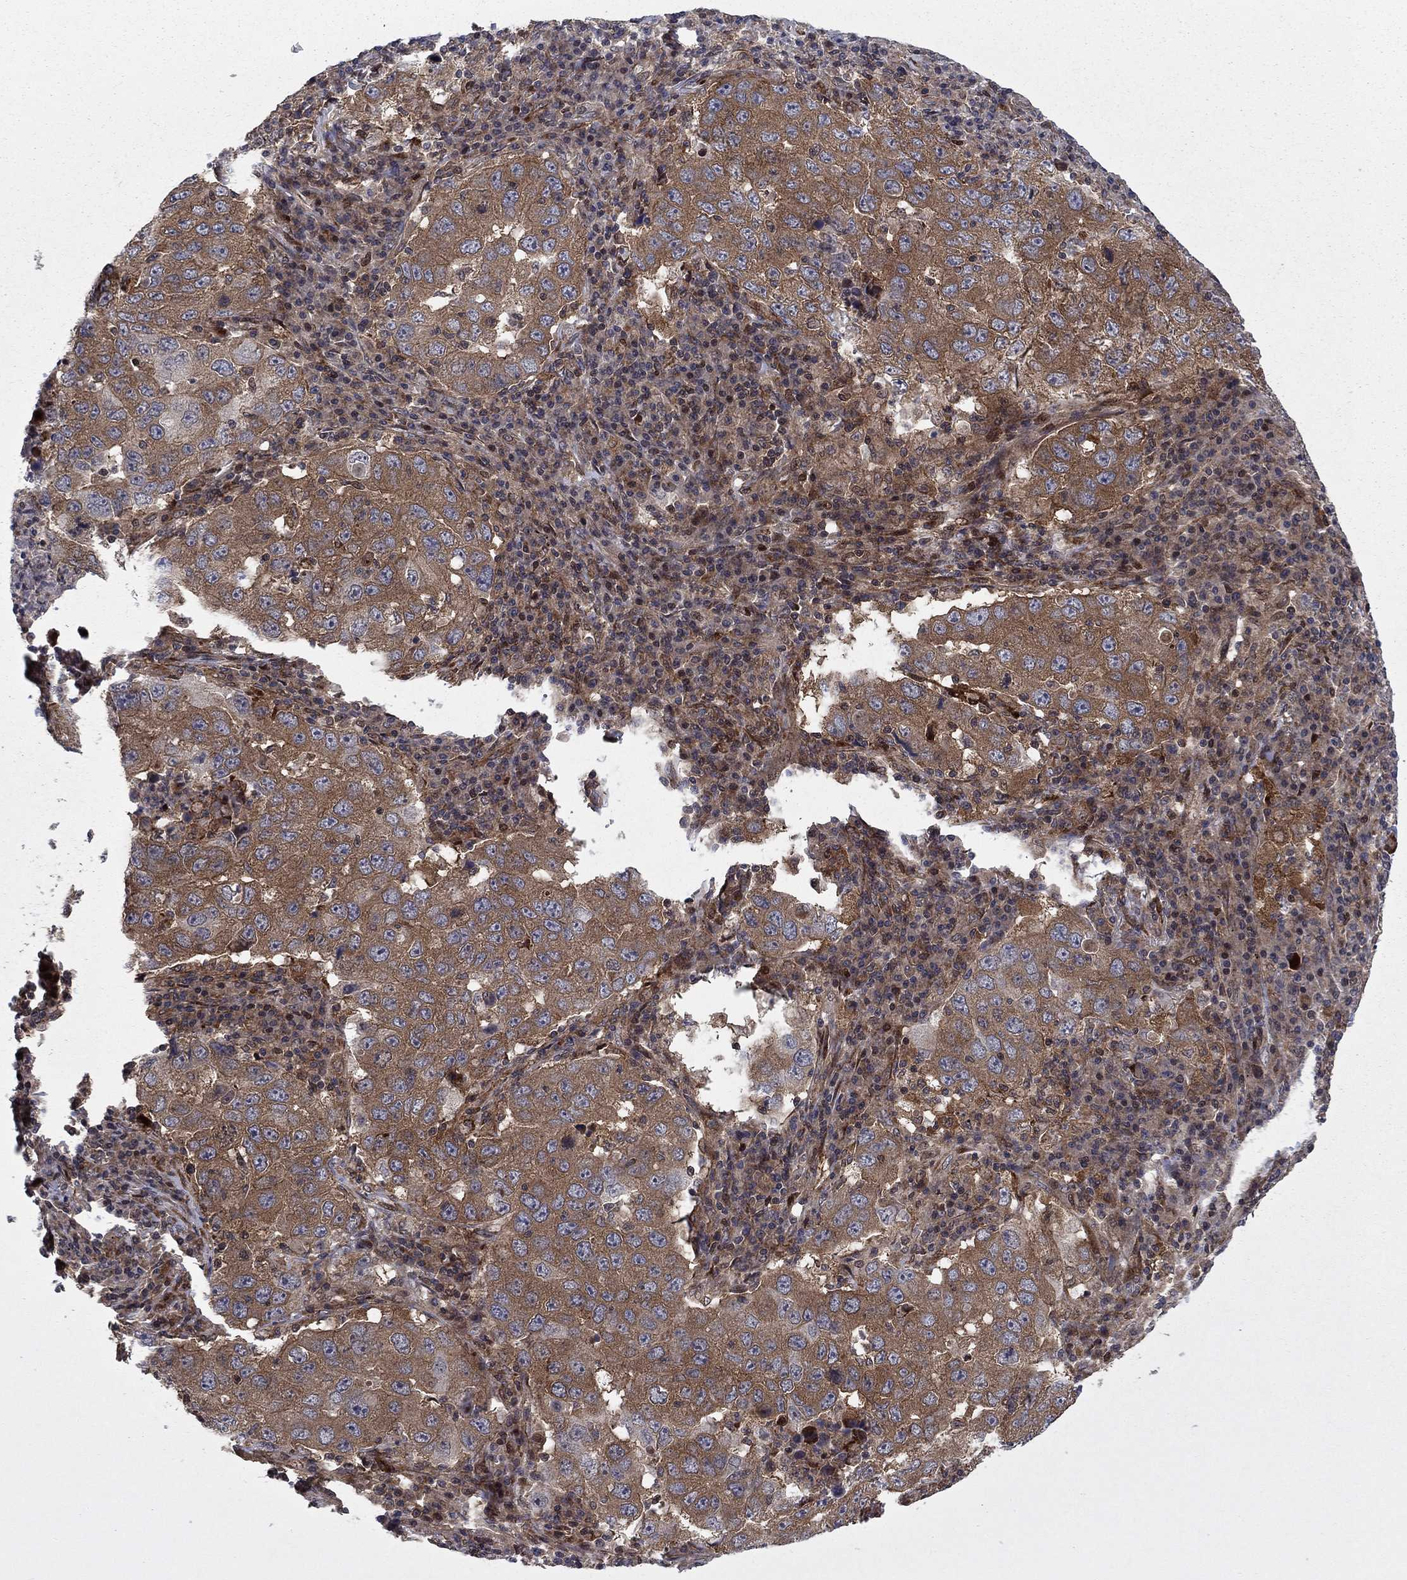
{"staining": {"intensity": "moderate", "quantity": ">75%", "location": "cytoplasmic/membranous"}, "tissue": "lung cancer", "cell_type": "Tumor cells", "image_type": "cancer", "snomed": [{"axis": "morphology", "description": "Adenocarcinoma, NOS"}, {"axis": "topography", "description": "Lung"}], "caption": "This histopathology image displays IHC staining of human lung cancer, with medium moderate cytoplasmic/membranous staining in about >75% of tumor cells.", "gene": "HDAC4", "patient": {"sex": "male", "age": 73}}